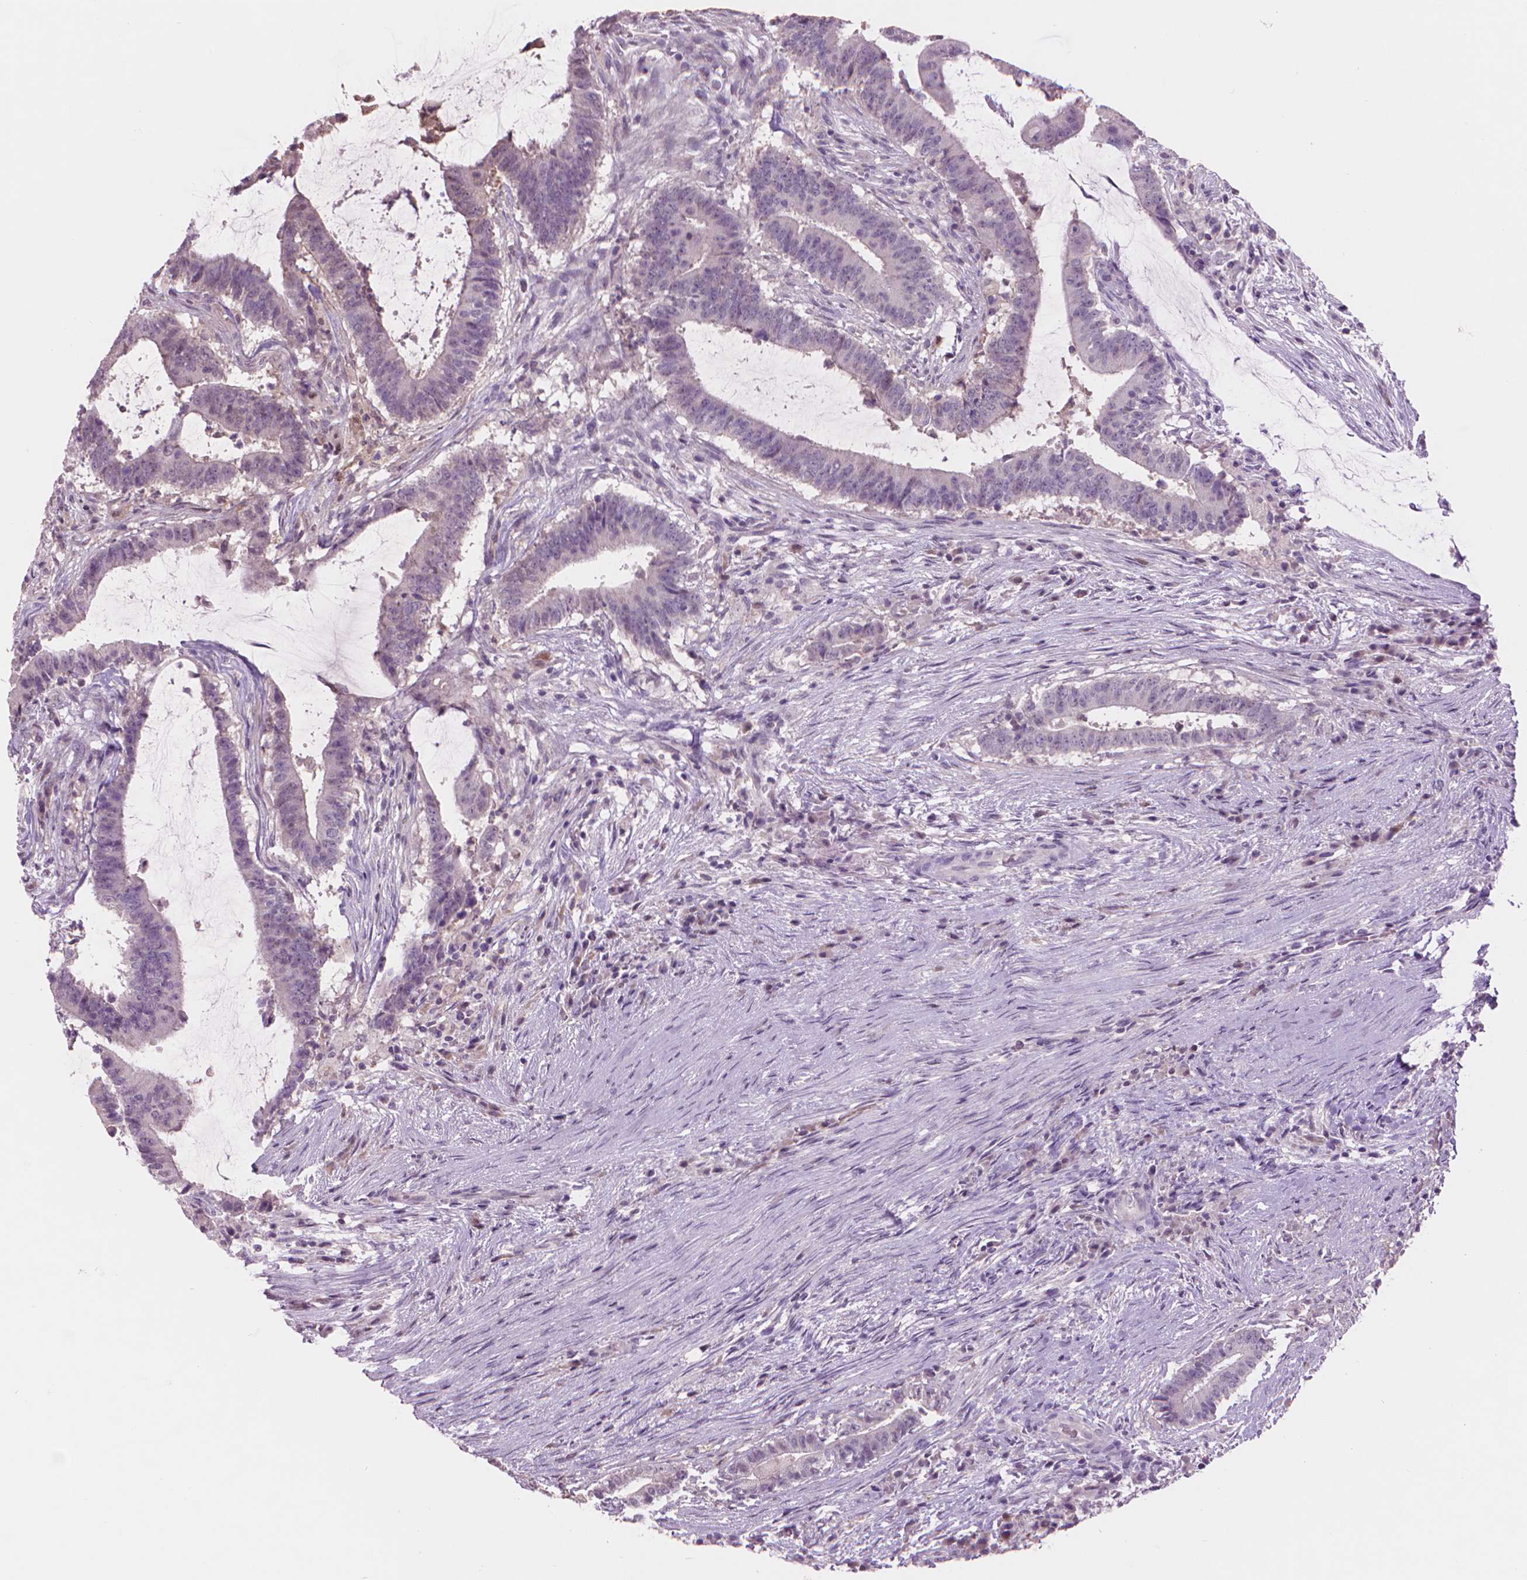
{"staining": {"intensity": "negative", "quantity": "none", "location": "none"}, "tissue": "colorectal cancer", "cell_type": "Tumor cells", "image_type": "cancer", "snomed": [{"axis": "morphology", "description": "Adenocarcinoma, NOS"}, {"axis": "topography", "description": "Colon"}], "caption": "An immunohistochemistry photomicrograph of adenocarcinoma (colorectal) is shown. There is no staining in tumor cells of adenocarcinoma (colorectal). (Immunohistochemistry, brightfield microscopy, high magnification).", "gene": "ENO2", "patient": {"sex": "female", "age": 43}}